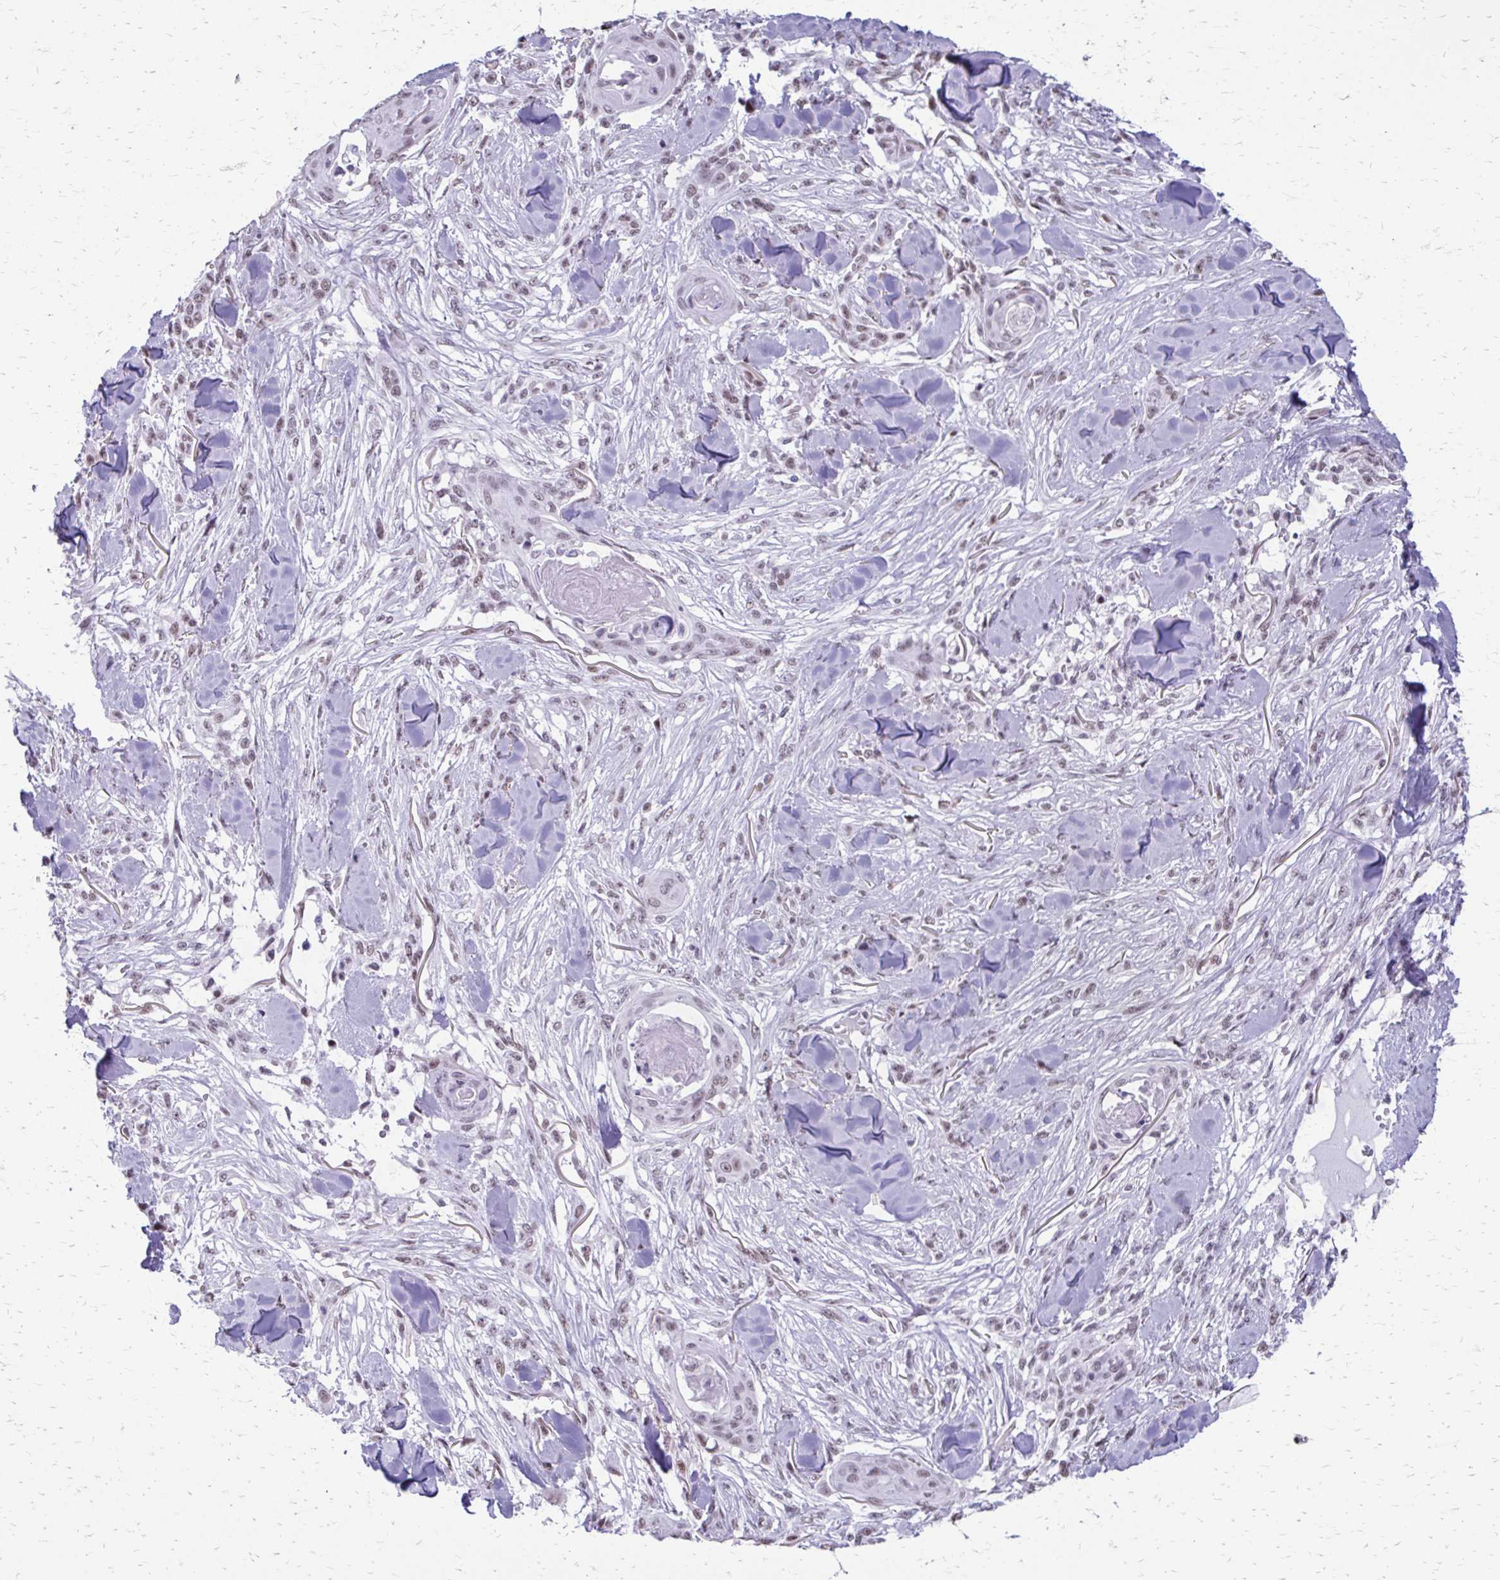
{"staining": {"intensity": "weak", "quantity": ">75%", "location": "nuclear"}, "tissue": "skin cancer", "cell_type": "Tumor cells", "image_type": "cancer", "snomed": [{"axis": "morphology", "description": "Squamous cell carcinoma, NOS"}, {"axis": "topography", "description": "Skin"}], "caption": "A micrograph of human squamous cell carcinoma (skin) stained for a protein reveals weak nuclear brown staining in tumor cells.", "gene": "SS18", "patient": {"sex": "female", "age": 59}}